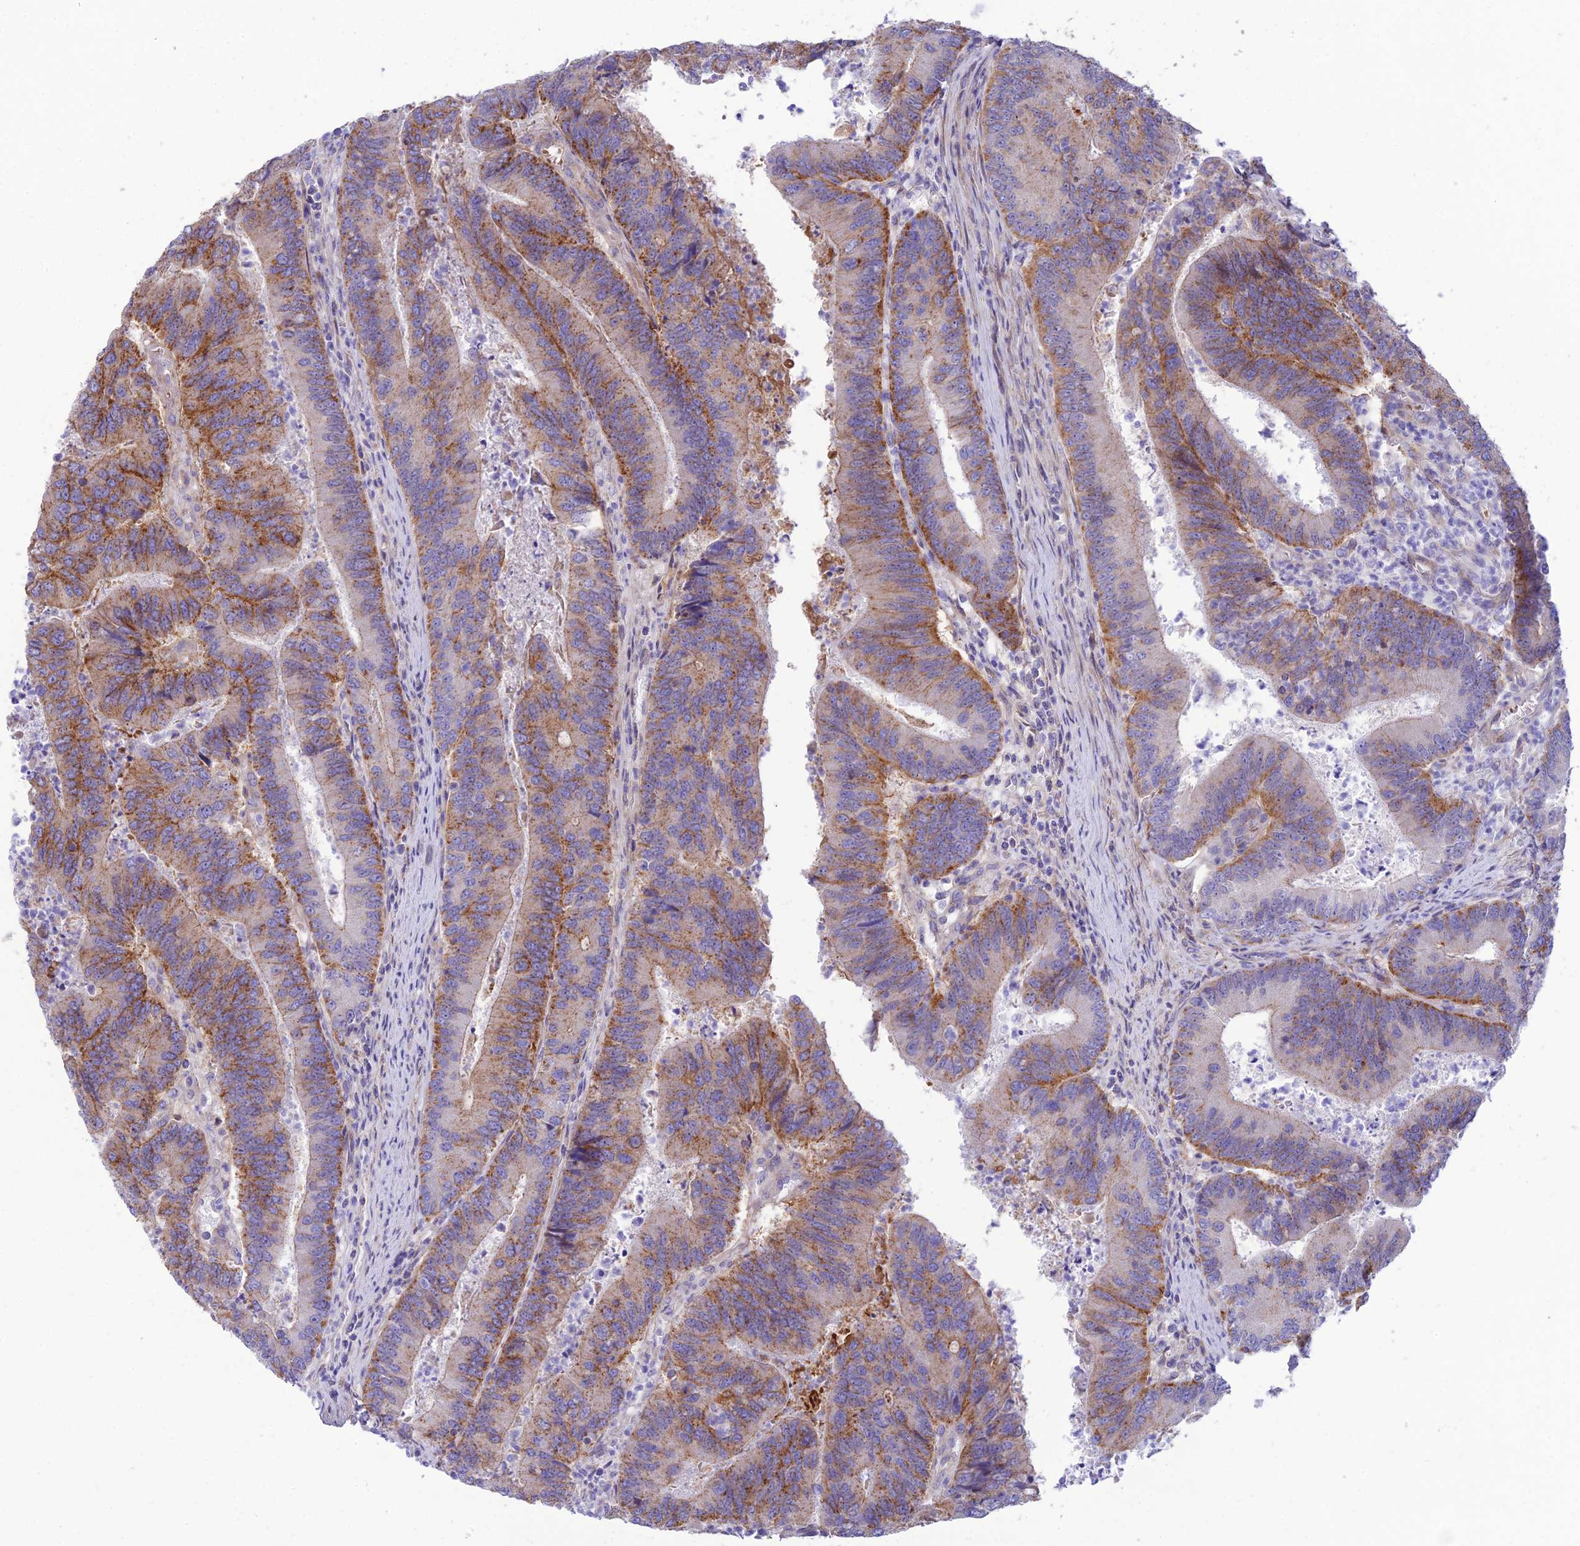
{"staining": {"intensity": "moderate", "quantity": ">75%", "location": "cytoplasmic/membranous"}, "tissue": "colorectal cancer", "cell_type": "Tumor cells", "image_type": "cancer", "snomed": [{"axis": "morphology", "description": "Adenocarcinoma, NOS"}, {"axis": "topography", "description": "Colon"}], "caption": "The photomicrograph displays immunohistochemical staining of colorectal cancer. There is moderate cytoplasmic/membranous staining is seen in about >75% of tumor cells.", "gene": "CCDC157", "patient": {"sex": "female", "age": 67}}